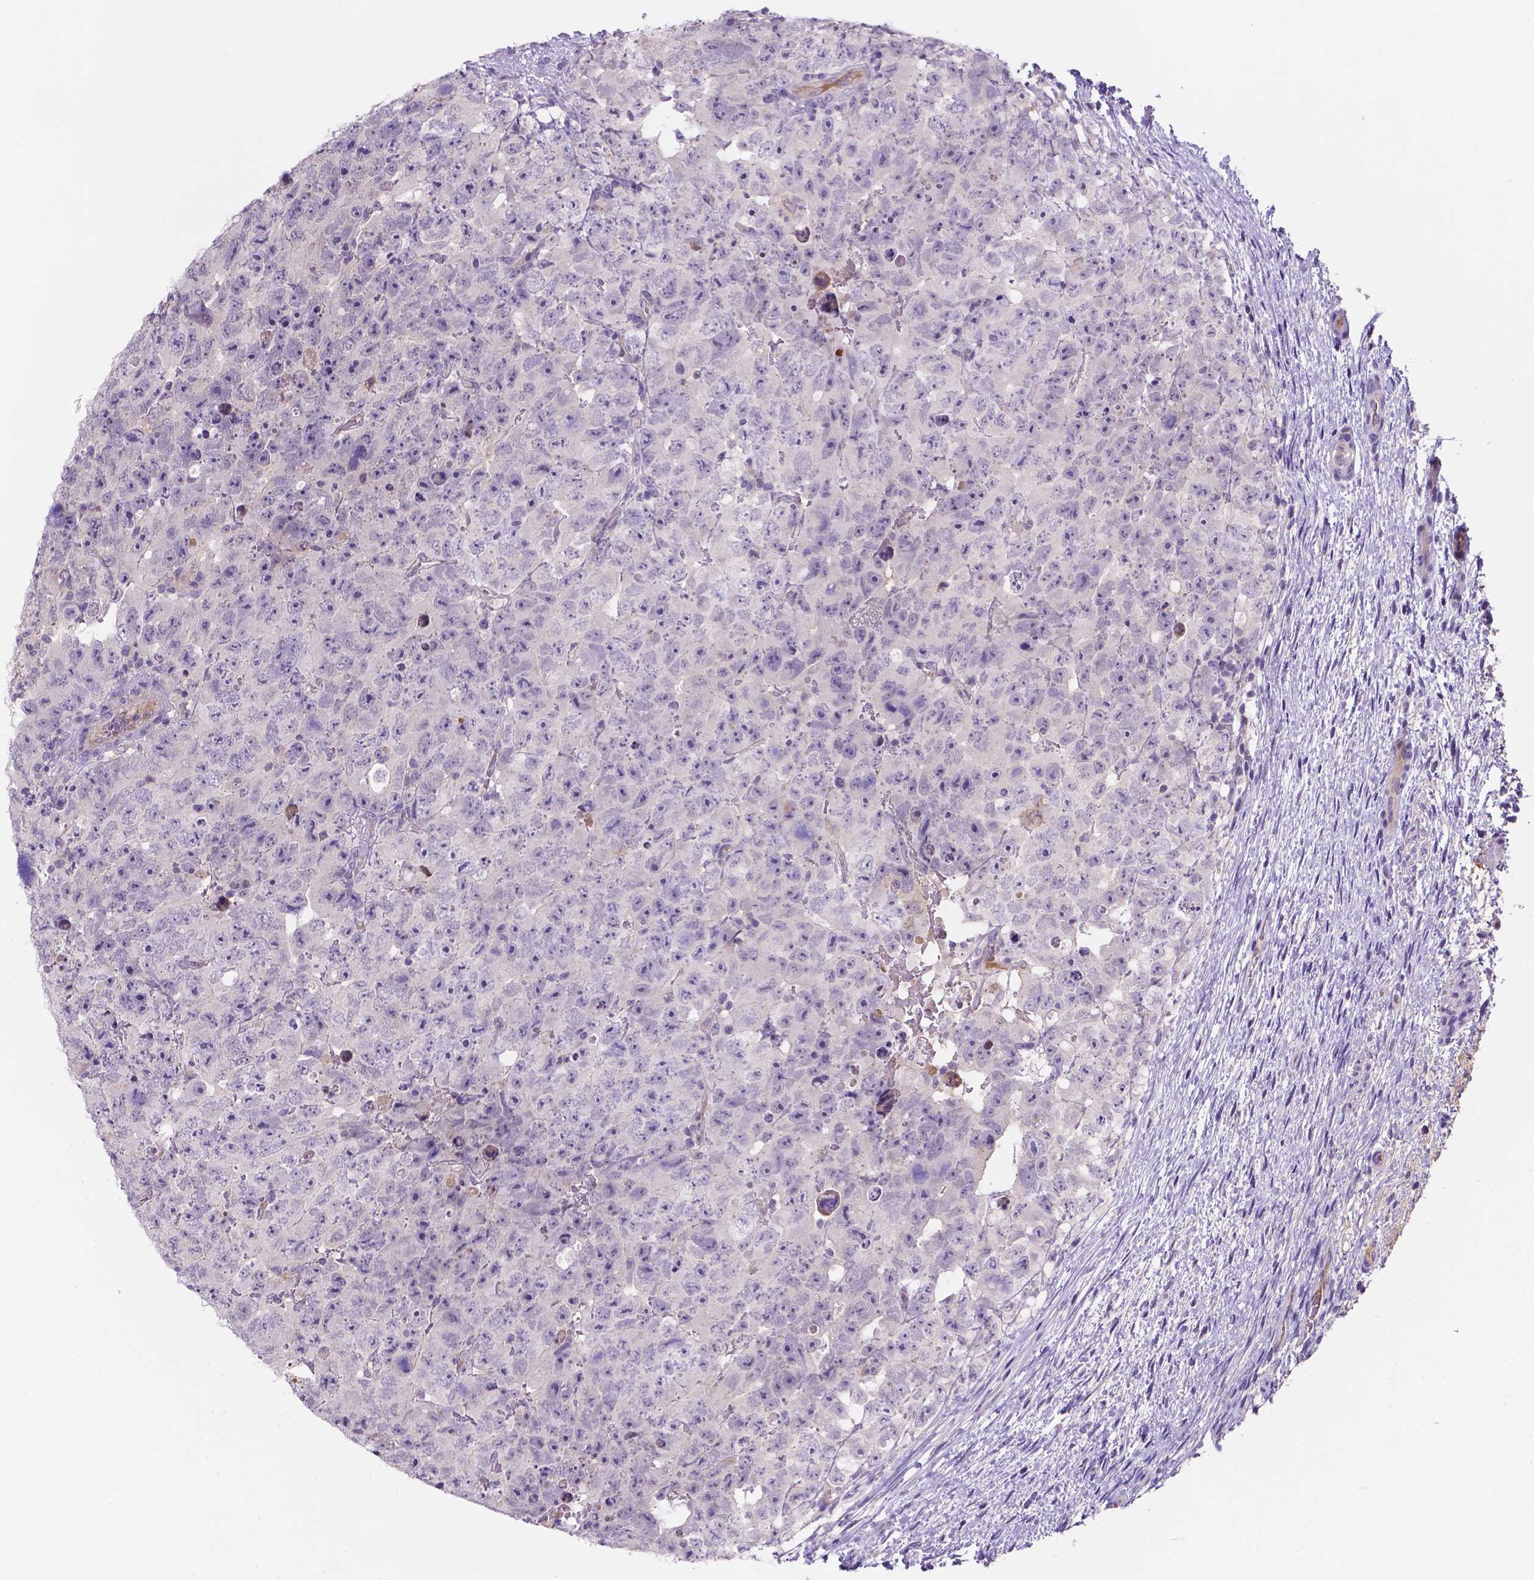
{"staining": {"intensity": "negative", "quantity": "none", "location": "none"}, "tissue": "testis cancer", "cell_type": "Tumor cells", "image_type": "cancer", "snomed": [{"axis": "morphology", "description": "Carcinoma, Embryonal, NOS"}, {"axis": "topography", "description": "Testis"}], "caption": "Human testis cancer (embryonal carcinoma) stained for a protein using immunohistochemistry shows no staining in tumor cells.", "gene": "TM4SF20", "patient": {"sex": "male", "age": 24}}